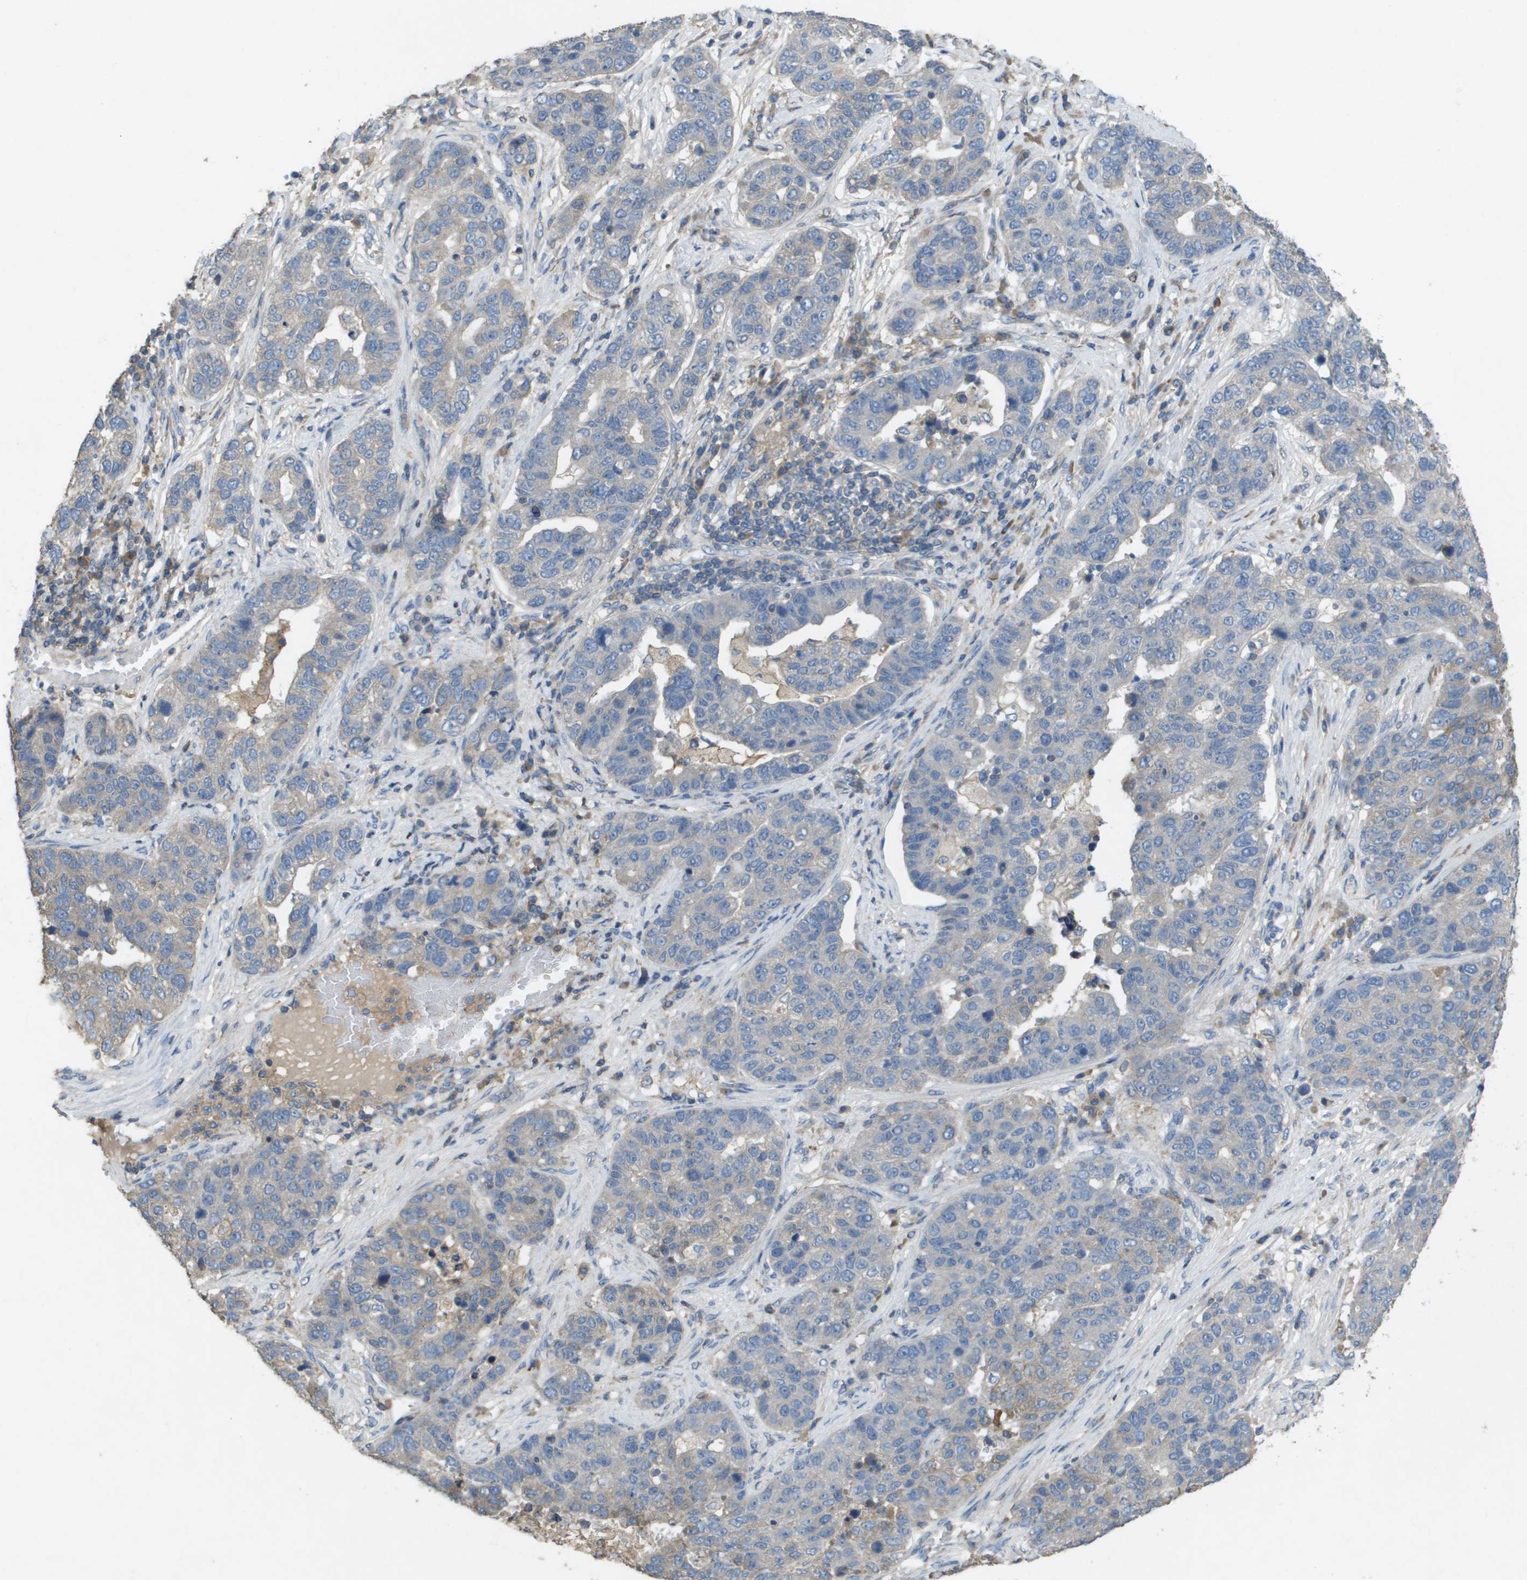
{"staining": {"intensity": "negative", "quantity": "none", "location": "none"}, "tissue": "pancreatic cancer", "cell_type": "Tumor cells", "image_type": "cancer", "snomed": [{"axis": "morphology", "description": "Adenocarcinoma, NOS"}, {"axis": "topography", "description": "Pancreas"}], "caption": "Histopathology image shows no significant protein staining in tumor cells of adenocarcinoma (pancreatic).", "gene": "CLCA4", "patient": {"sex": "female", "age": 61}}